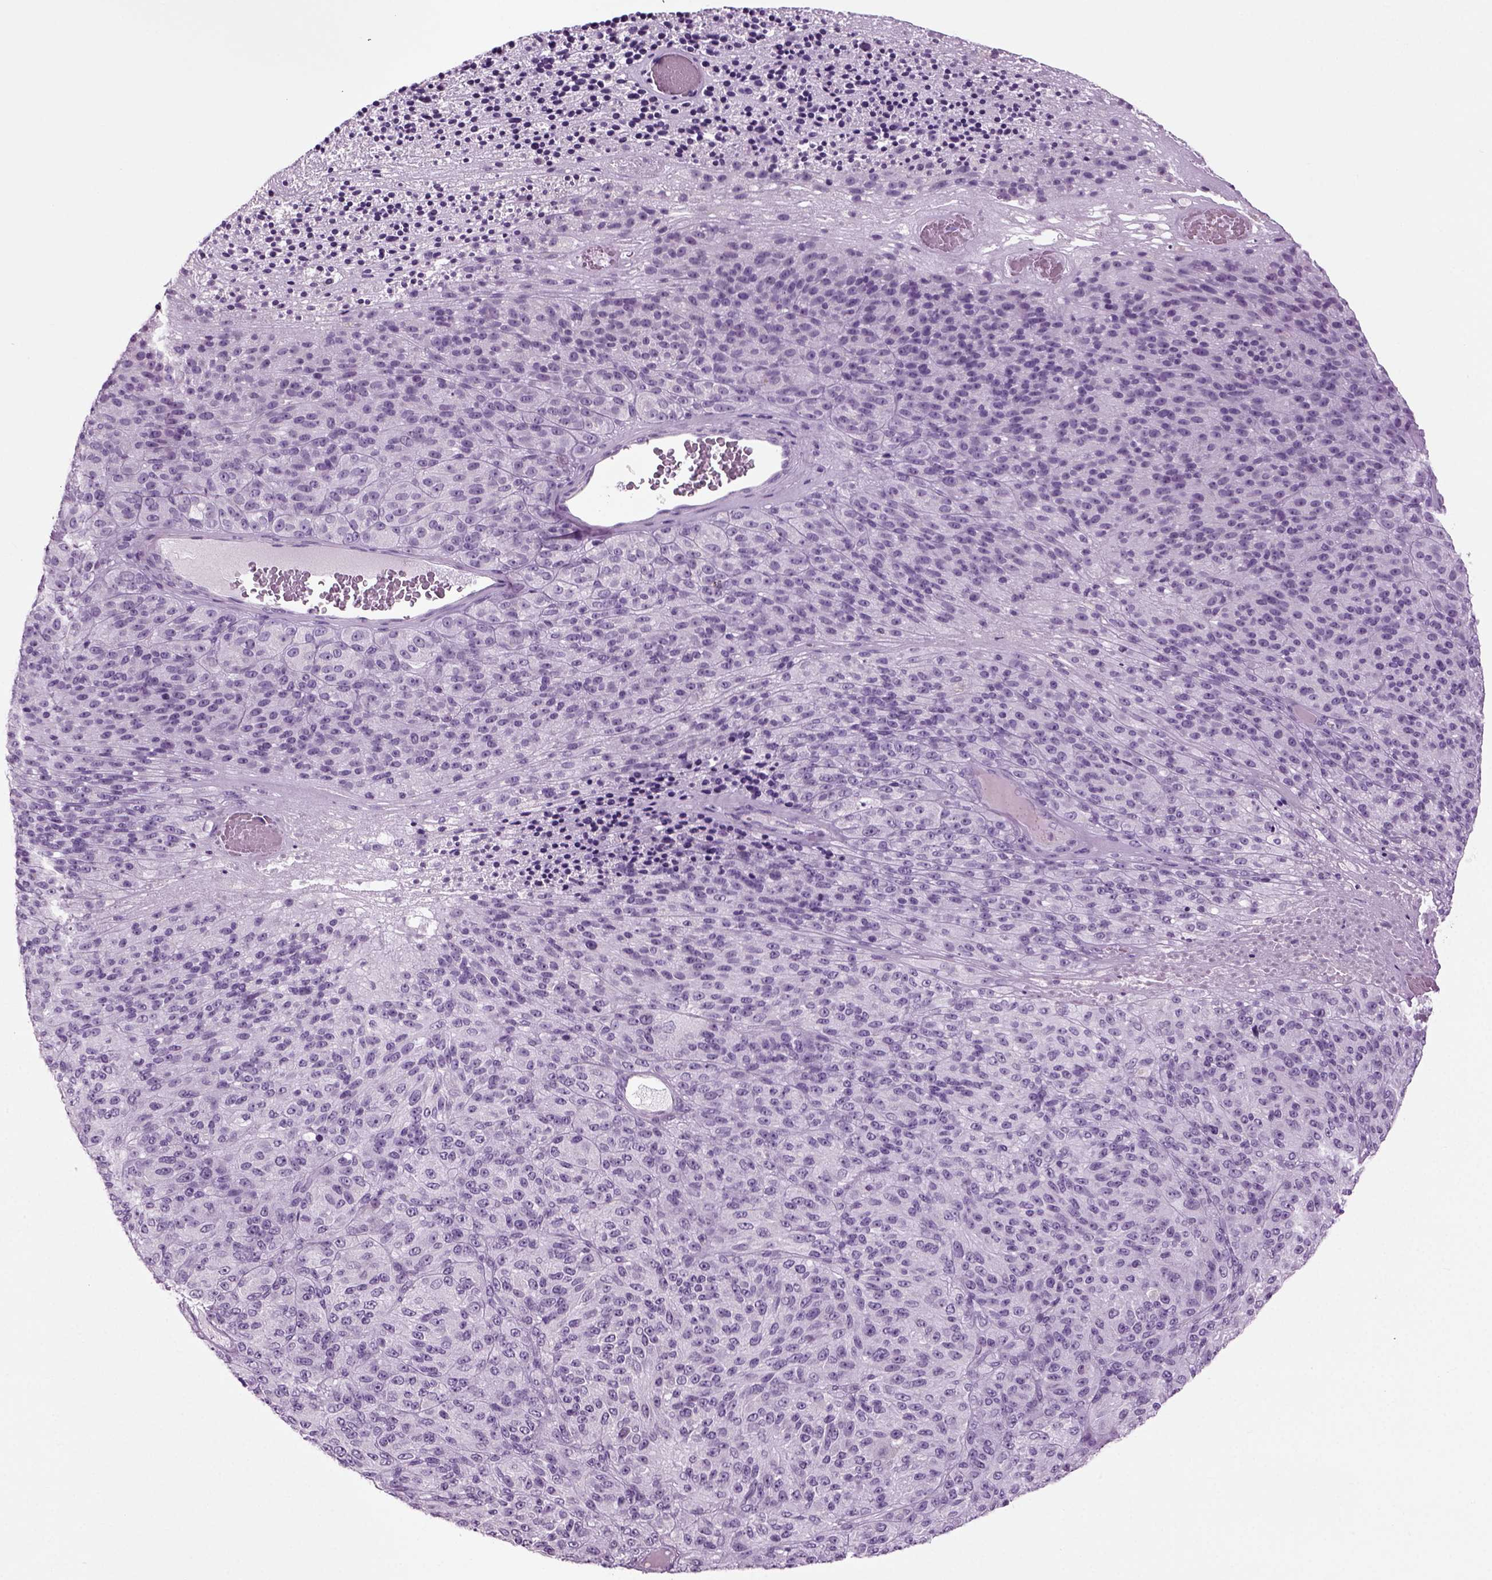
{"staining": {"intensity": "negative", "quantity": "none", "location": "none"}, "tissue": "melanoma", "cell_type": "Tumor cells", "image_type": "cancer", "snomed": [{"axis": "morphology", "description": "Malignant melanoma, Metastatic site"}, {"axis": "topography", "description": "Brain"}], "caption": "The image shows no significant staining in tumor cells of malignant melanoma (metastatic site). The staining was performed using DAB (3,3'-diaminobenzidine) to visualize the protein expression in brown, while the nuclei were stained in blue with hematoxylin (Magnification: 20x).", "gene": "PRLH", "patient": {"sex": "female", "age": 56}}